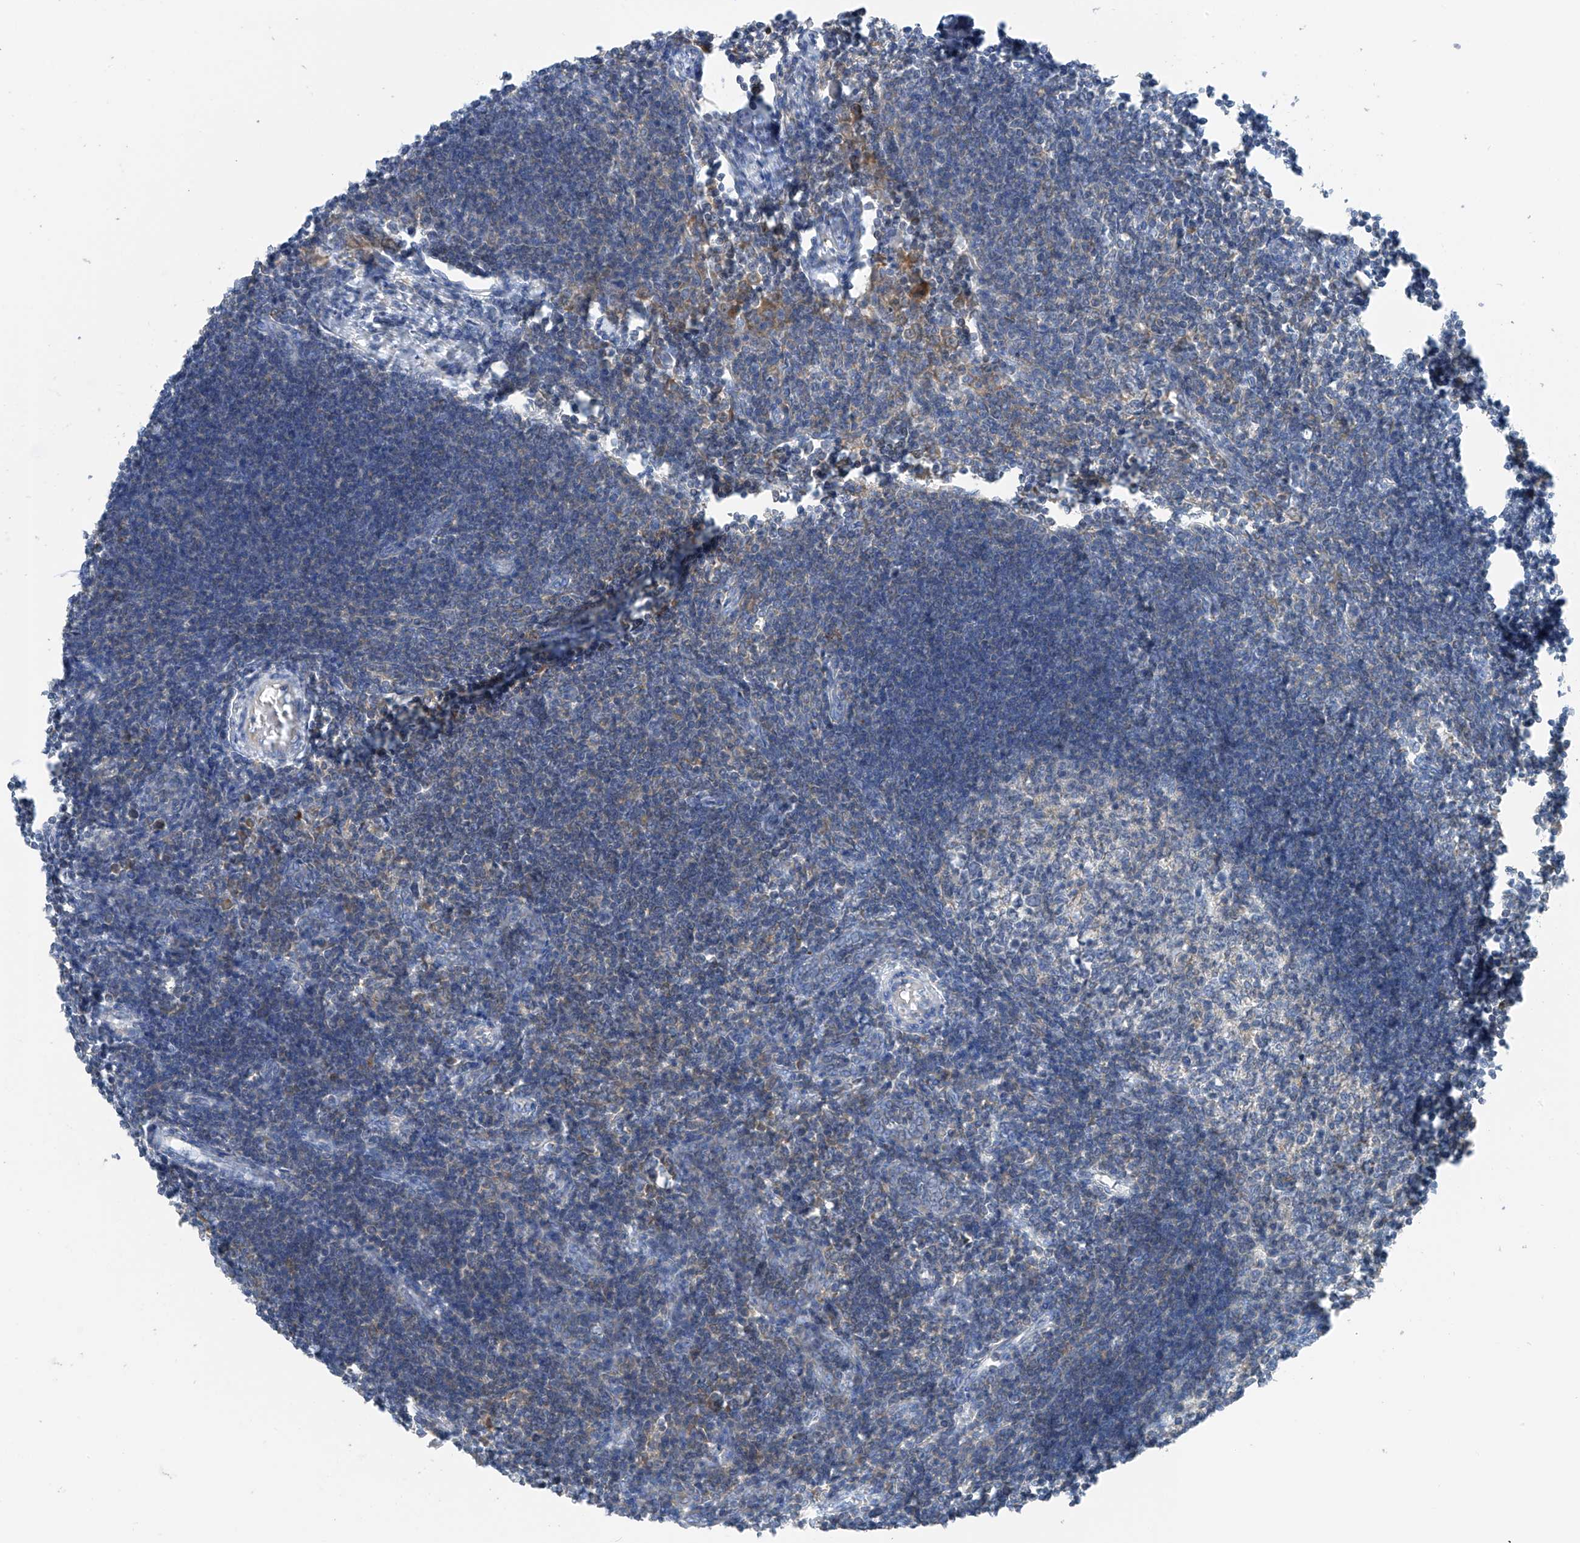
{"staining": {"intensity": "negative", "quantity": "none", "location": "none"}, "tissue": "lymph node", "cell_type": "Germinal center cells", "image_type": "normal", "snomed": [{"axis": "morphology", "description": "Normal tissue, NOS"}, {"axis": "morphology", "description": "Malignant melanoma, Metastatic site"}, {"axis": "topography", "description": "Lymph node"}], "caption": "High power microscopy micrograph of an immunohistochemistry (IHC) micrograph of normal lymph node, revealing no significant staining in germinal center cells.", "gene": "NALCN", "patient": {"sex": "male", "age": 41}}